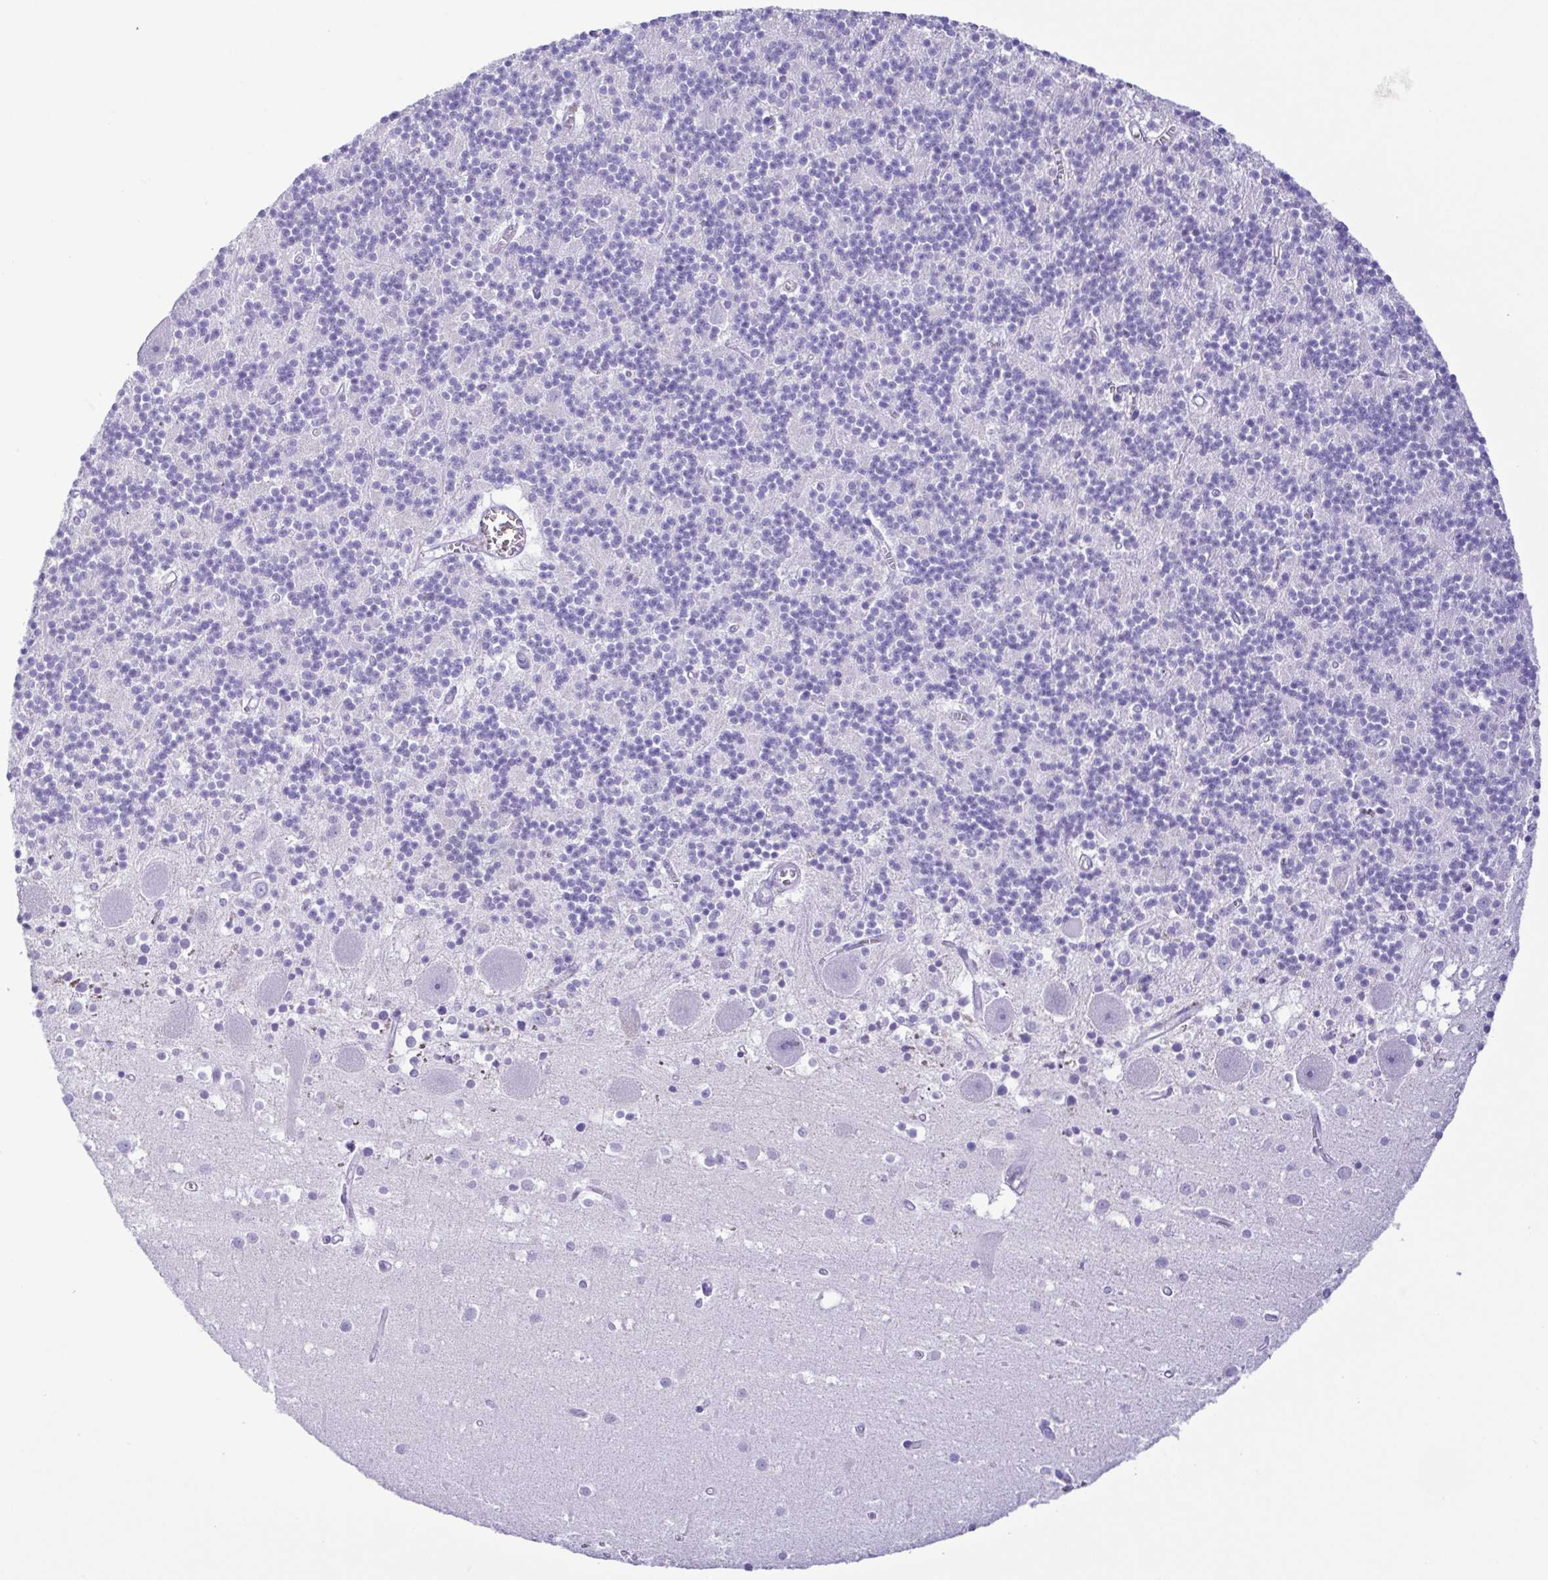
{"staining": {"intensity": "negative", "quantity": "none", "location": "none"}, "tissue": "cerebellum", "cell_type": "Cells in granular layer", "image_type": "normal", "snomed": [{"axis": "morphology", "description": "Normal tissue, NOS"}, {"axis": "topography", "description": "Cerebellum"}], "caption": "This is a photomicrograph of IHC staining of benign cerebellum, which shows no staining in cells in granular layer.", "gene": "OVGP1", "patient": {"sex": "male", "age": 54}}